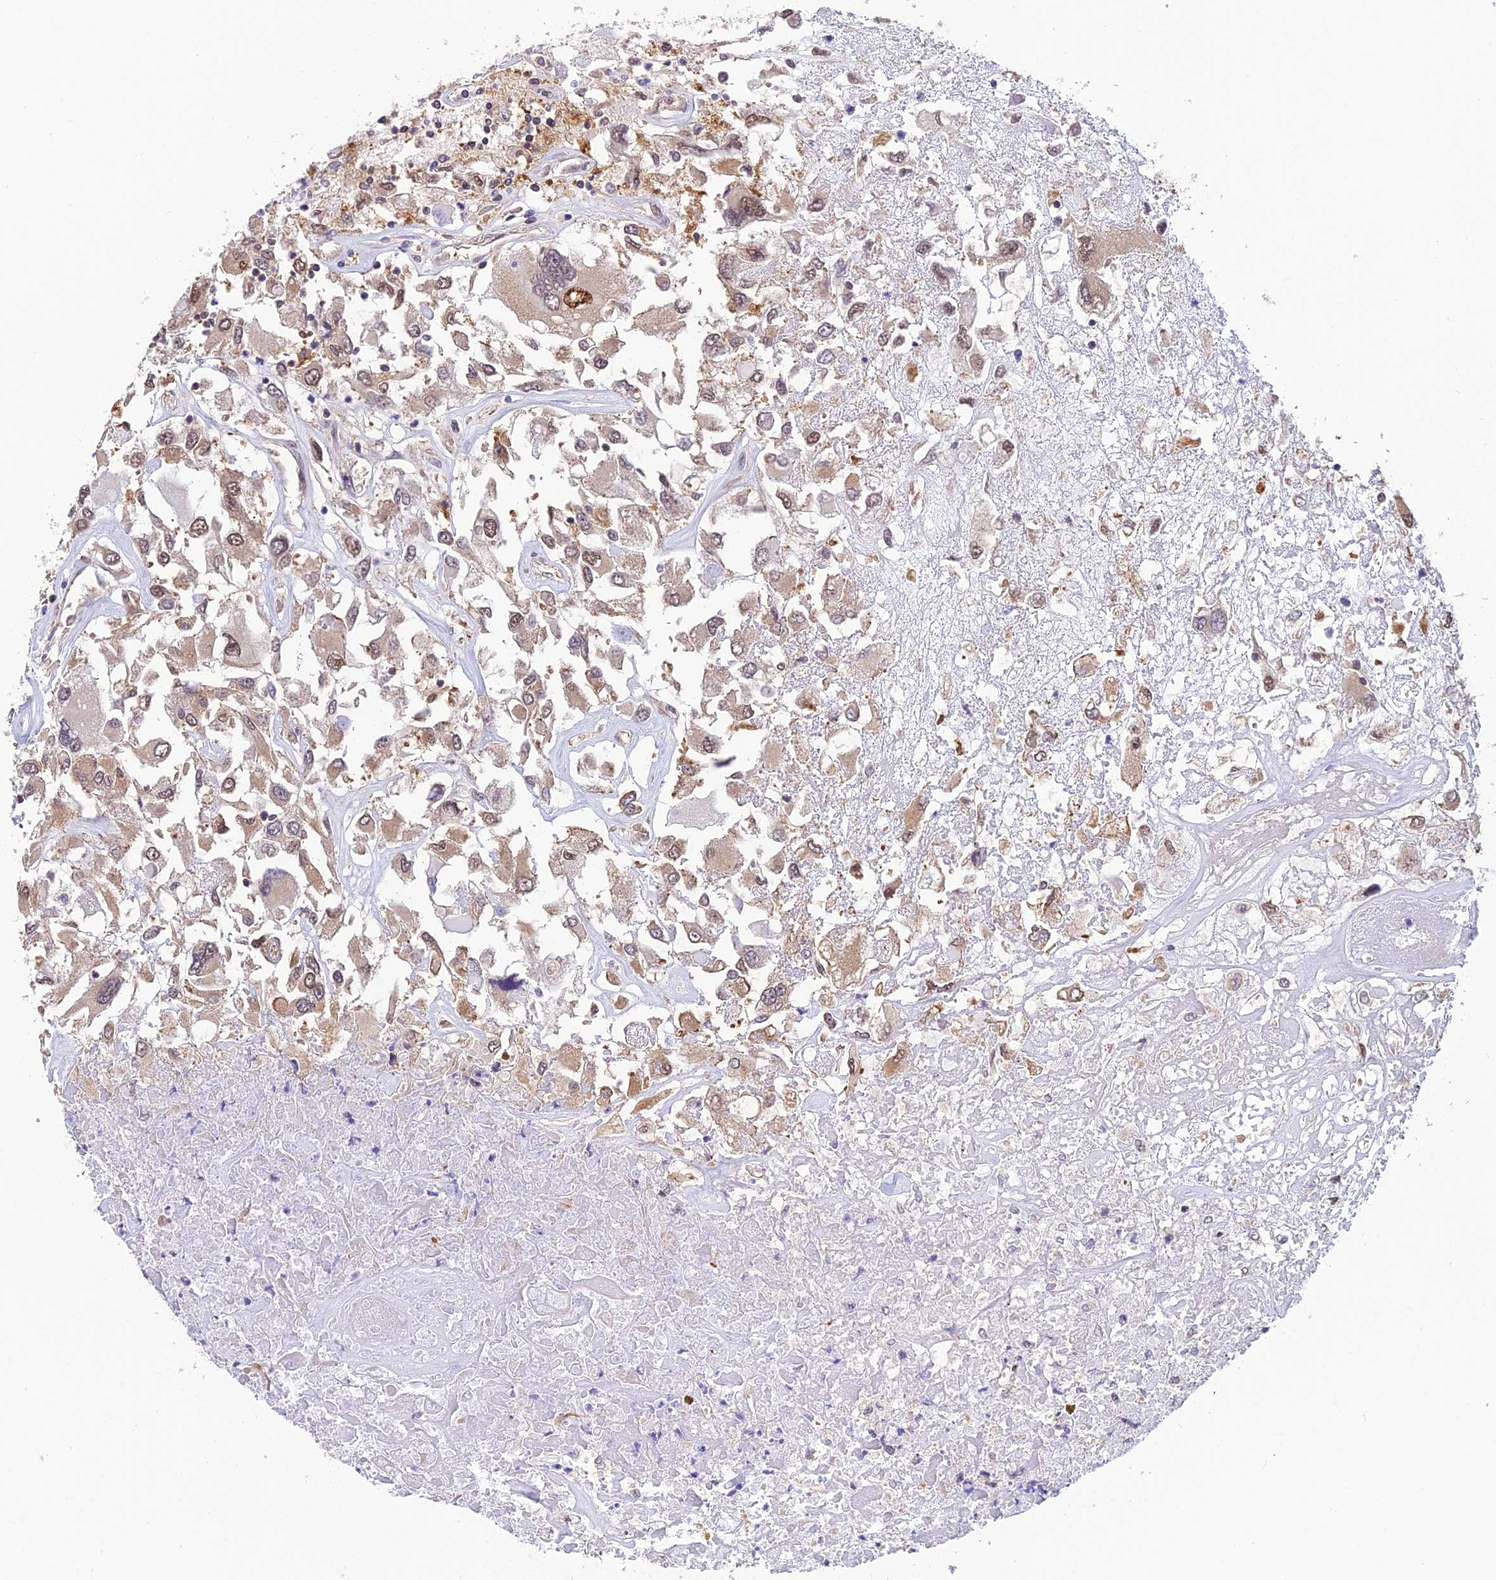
{"staining": {"intensity": "weak", "quantity": "25%-75%", "location": "cytoplasmic/membranous,nuclear"}, "tissue": "renal cancer", "cell_type": "Tumor cells", "image_type": "cancer", "snomed": [{"axis": "morphology", "description": "Adenocarcinoma, NOS"}, {"axis": "topography", "description": "Kidney"}], "caption": "DAB (3,3'-diaminobenzidine) immunohistochemical staining of human renal adenocarcinoma reveals weak cytoplasmic/membranous and nuclear protein staining in approximately 25%-75% of tumor cells.", "gene": "PSMB3", "patient": {"sex": "female", "age": 52}}